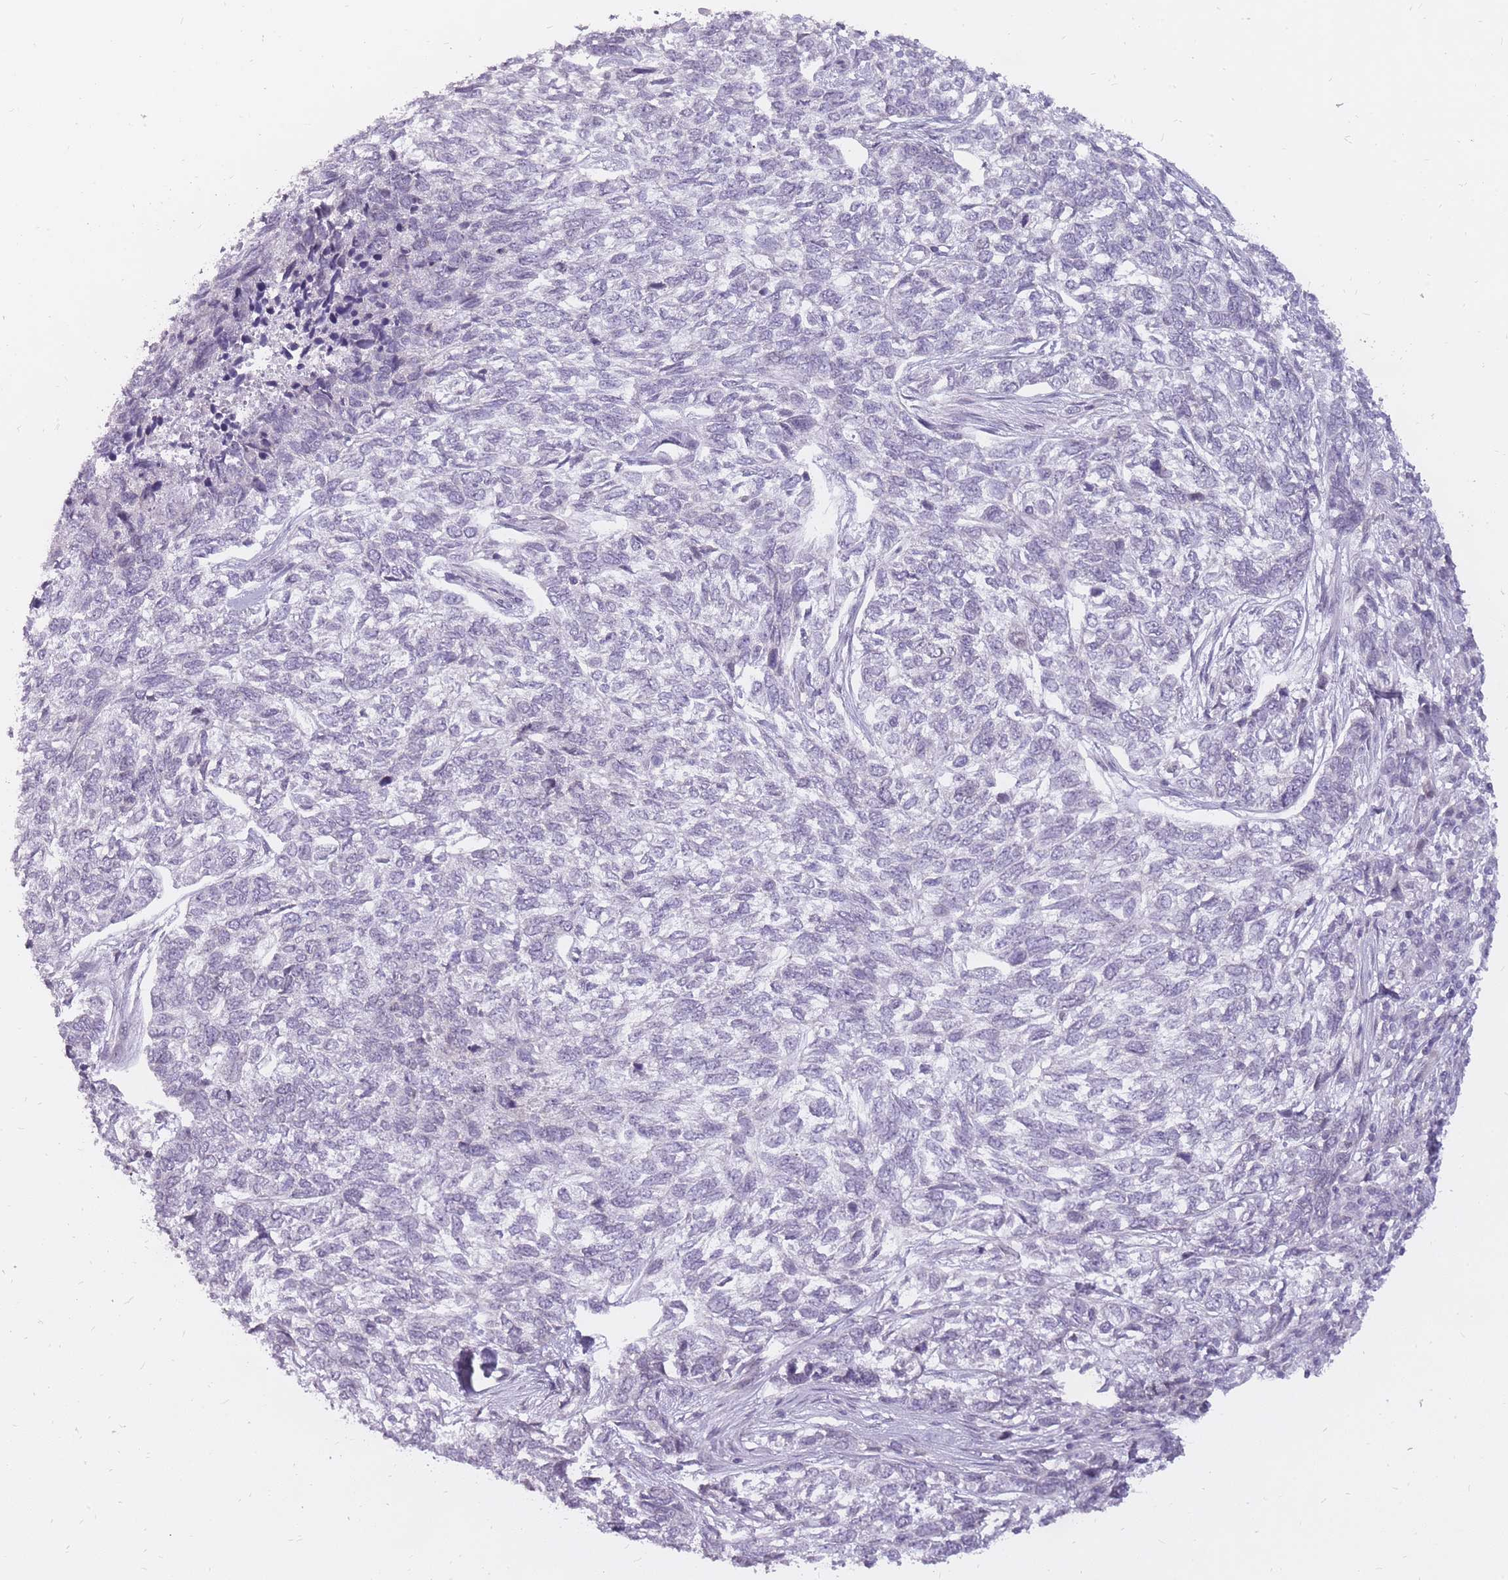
{"staining": {"intensity": "negative", "quantity": "none", "location": "none"}, "tissue": "skin cancer", "cell_type": "Tumor cells", "image_type": "cancer", "snomed": [{"axis": "morphology", "description": "Basal cell carcinoma"}, {"axis": "topography", "description": "Skin"}], "caption": "Human skin cancer stained for a protein using immunohistochemistry (IHC) reveals no expression in tumor cells.", "gene": "POMZP3", "patient": {"sex": "female", "age": 65}}